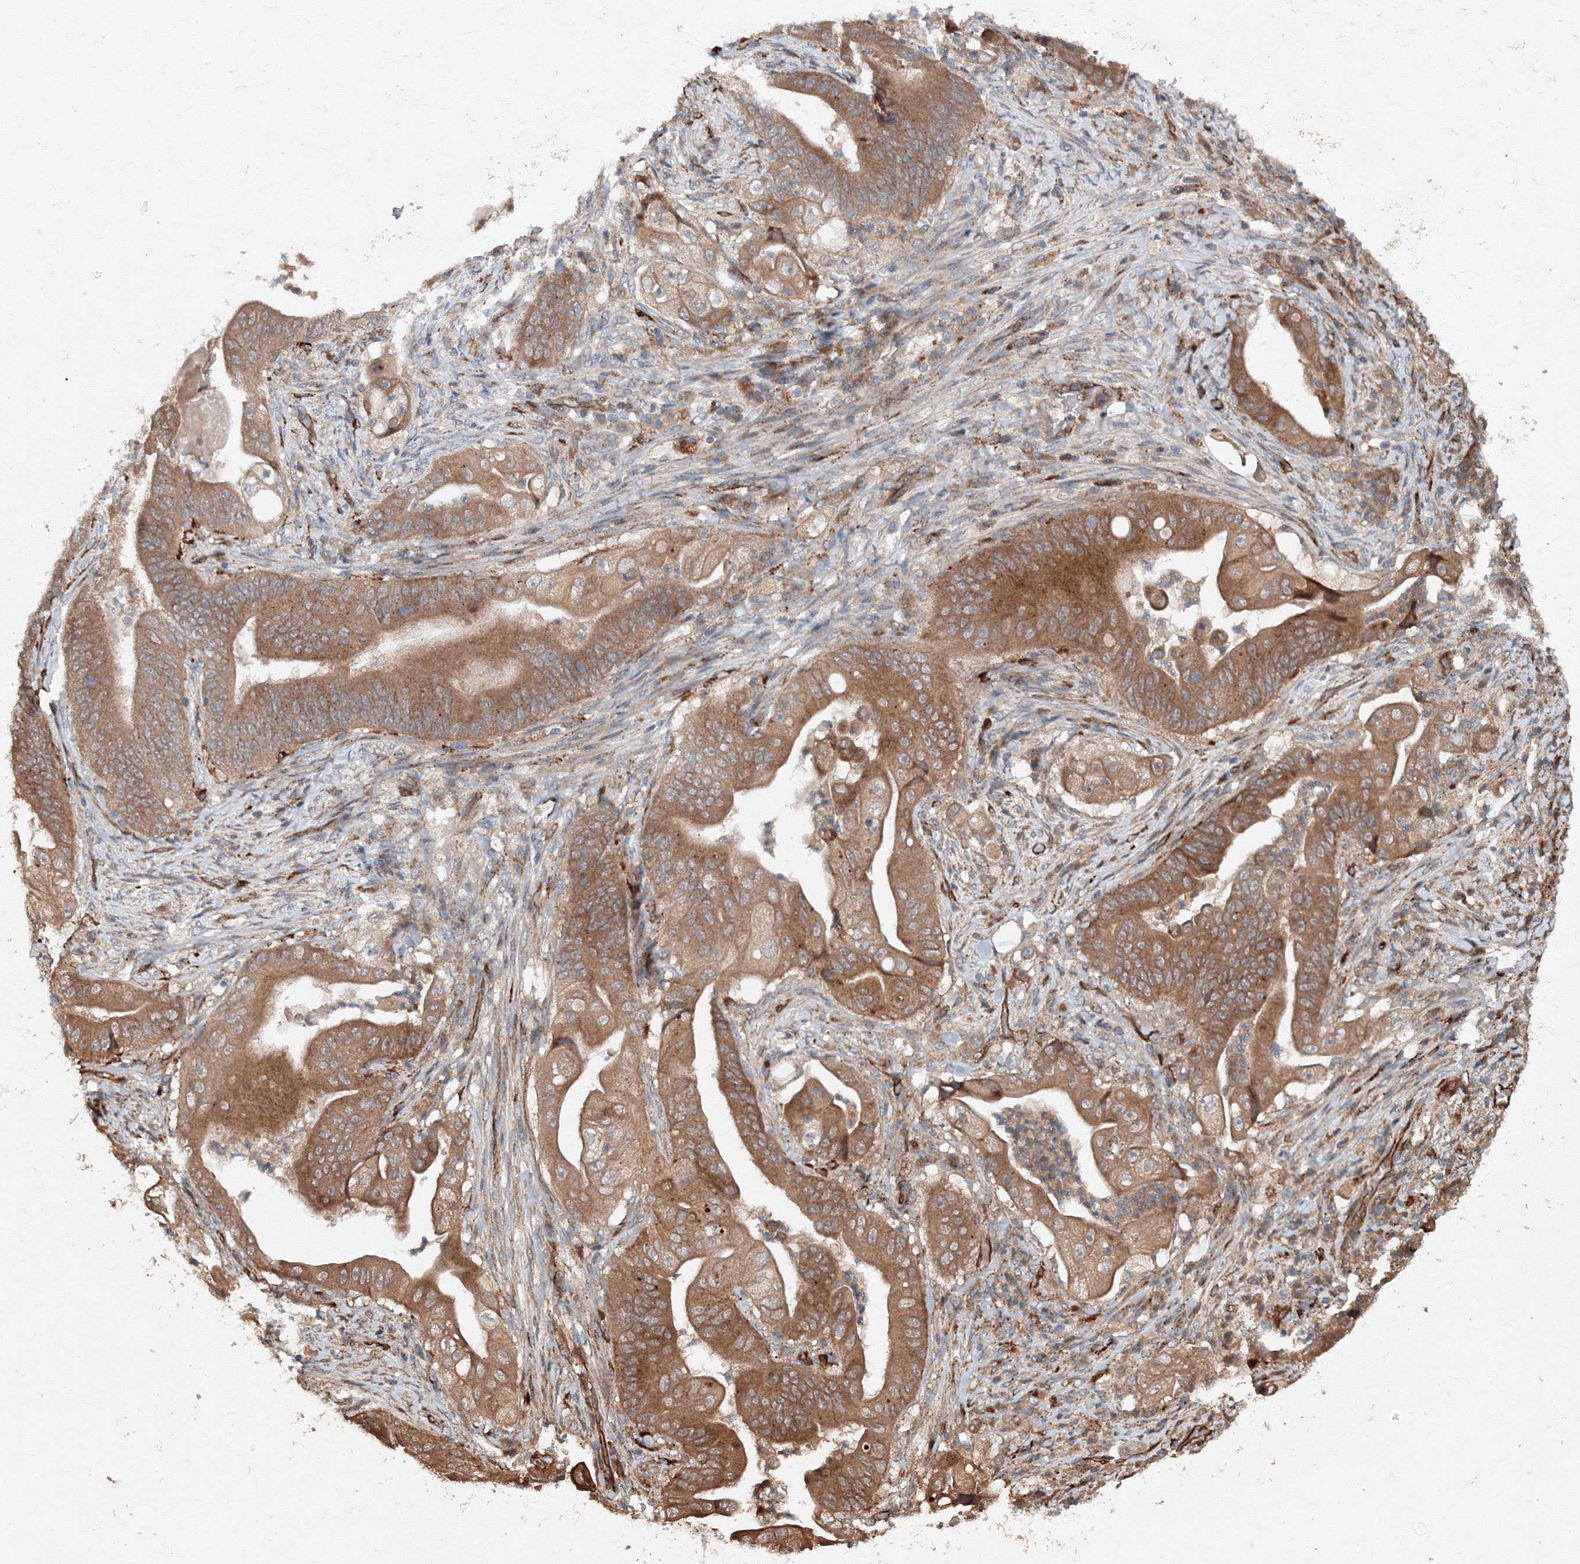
{"staining": {"intensity": "moderate", "quantity": ">75%", "location": "cytoplasmic/membranous"}, "tissue": "stomach cancer", "cell_type": "Tumor cells", "image_type": "cancer", "snomed": [{"axis": "morphology", "description": "Adenocarcinoma, NOS"}, {"axis": "topography", "description": "Stomach"}], "caption": "An immunohistochemistry (IHC) micrograph of tumor tissue is shown. Protein staining in brown labels moderate cytoplasmic/membranous positivity in stomach cancer (adenocarcinoma) within tumor cells.", "gene": "DCTD", "patient": {"sex": "female", "age": 73}}